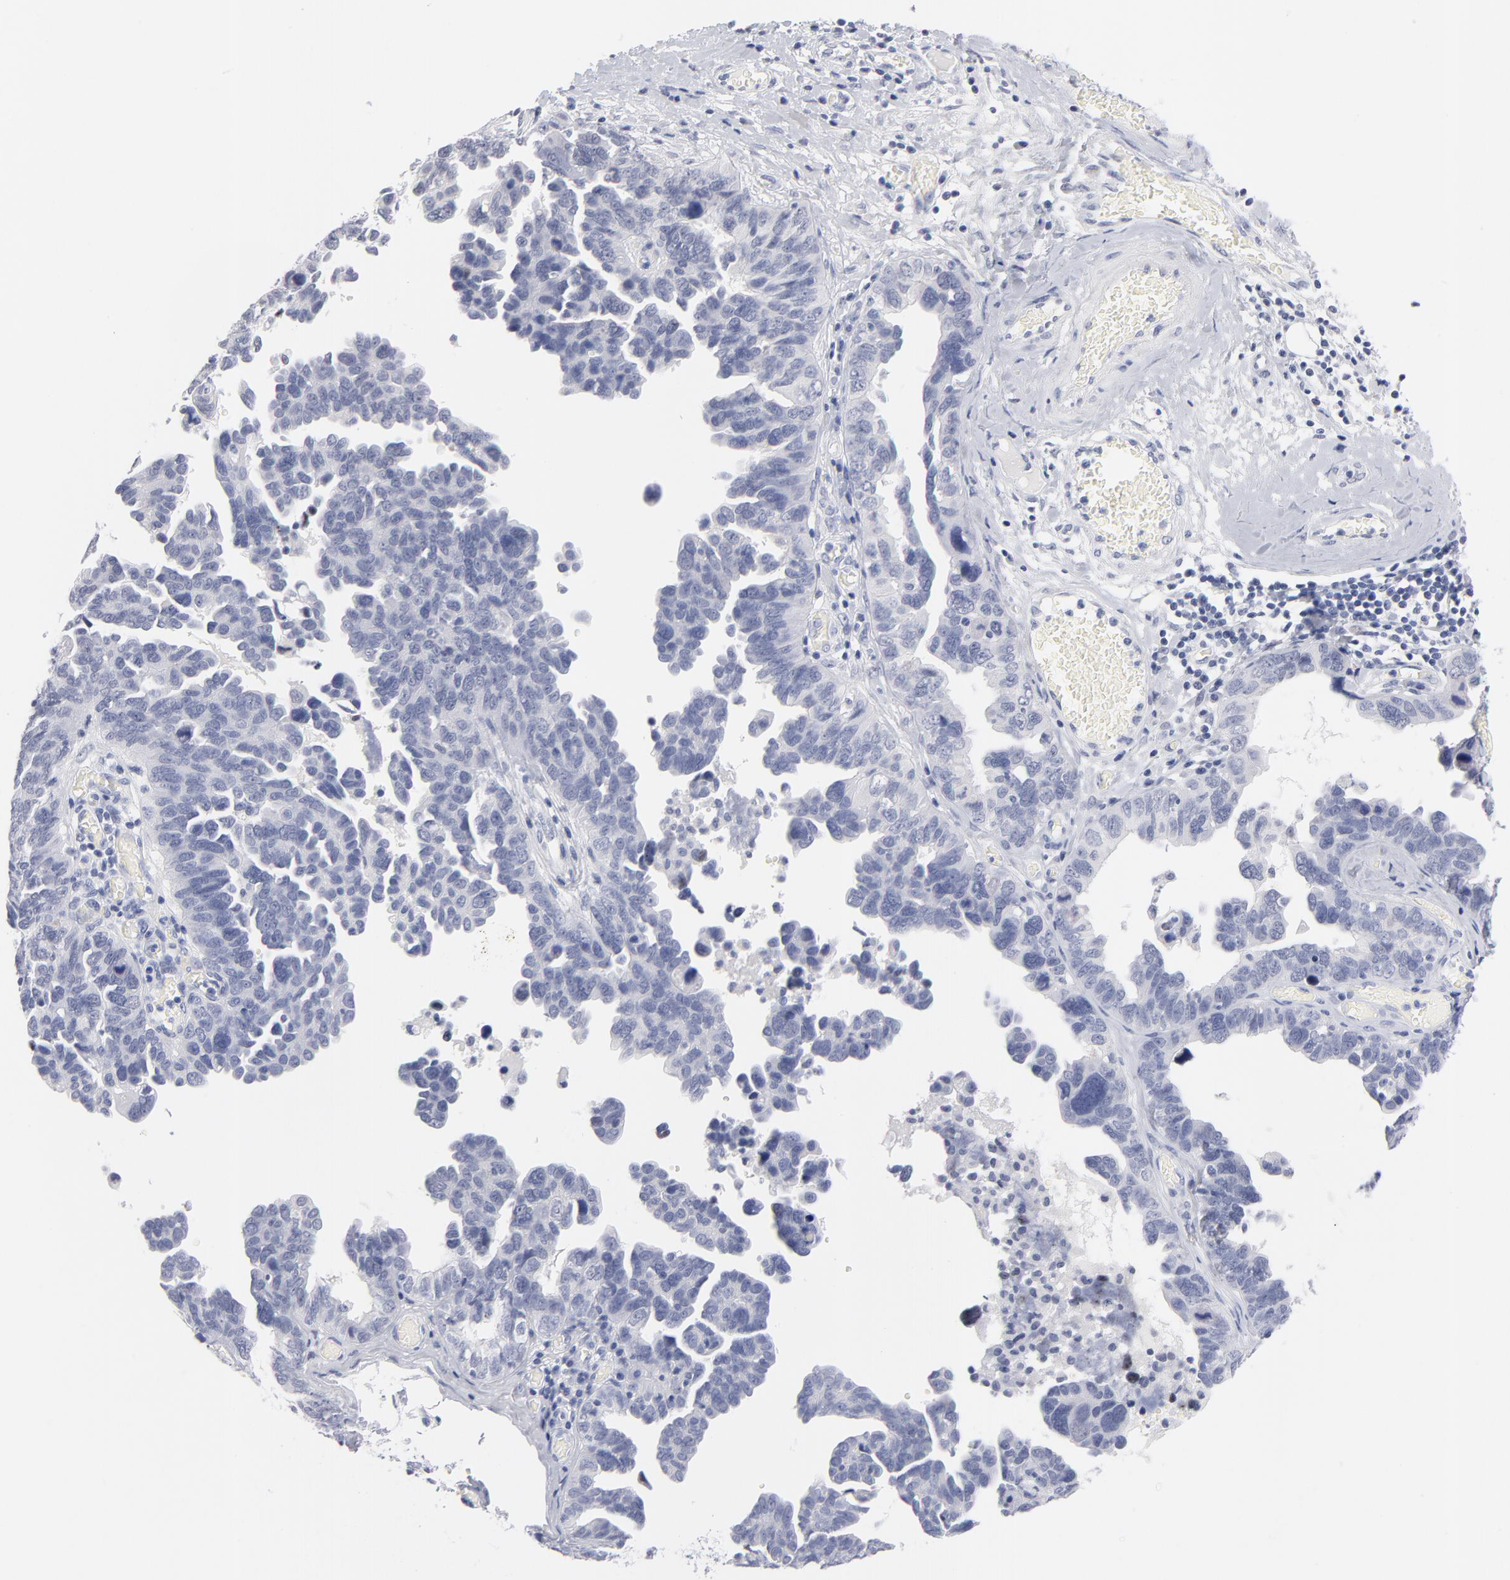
{"staining": {"intensity": "negative", "quantity": "none", "location": "none"}, "tissue": "ovarian cancer", "cell_type": "Tumor cells", "image_type": "cancer", "snomed": [{"axis": "morphology", "description": "Cystadenocarcinoma, serous, NOS"}, {"axis": "topography", "description": "Ovary"}], "caption": "High magnification brightfield microscopy of serous cystadenocarcinoma (ovarian) stained with DAB (3,3'-diaminobenzidine) (brown) and counterstained with hematoxylin (blue): tumor cells show no significant positivity. The staining is performed using DAB brown chromogen with nuclei counter-stained in using hematoxylin.", "gene": "KHNYN", "patient": {"sex": "female", "age": 64}}